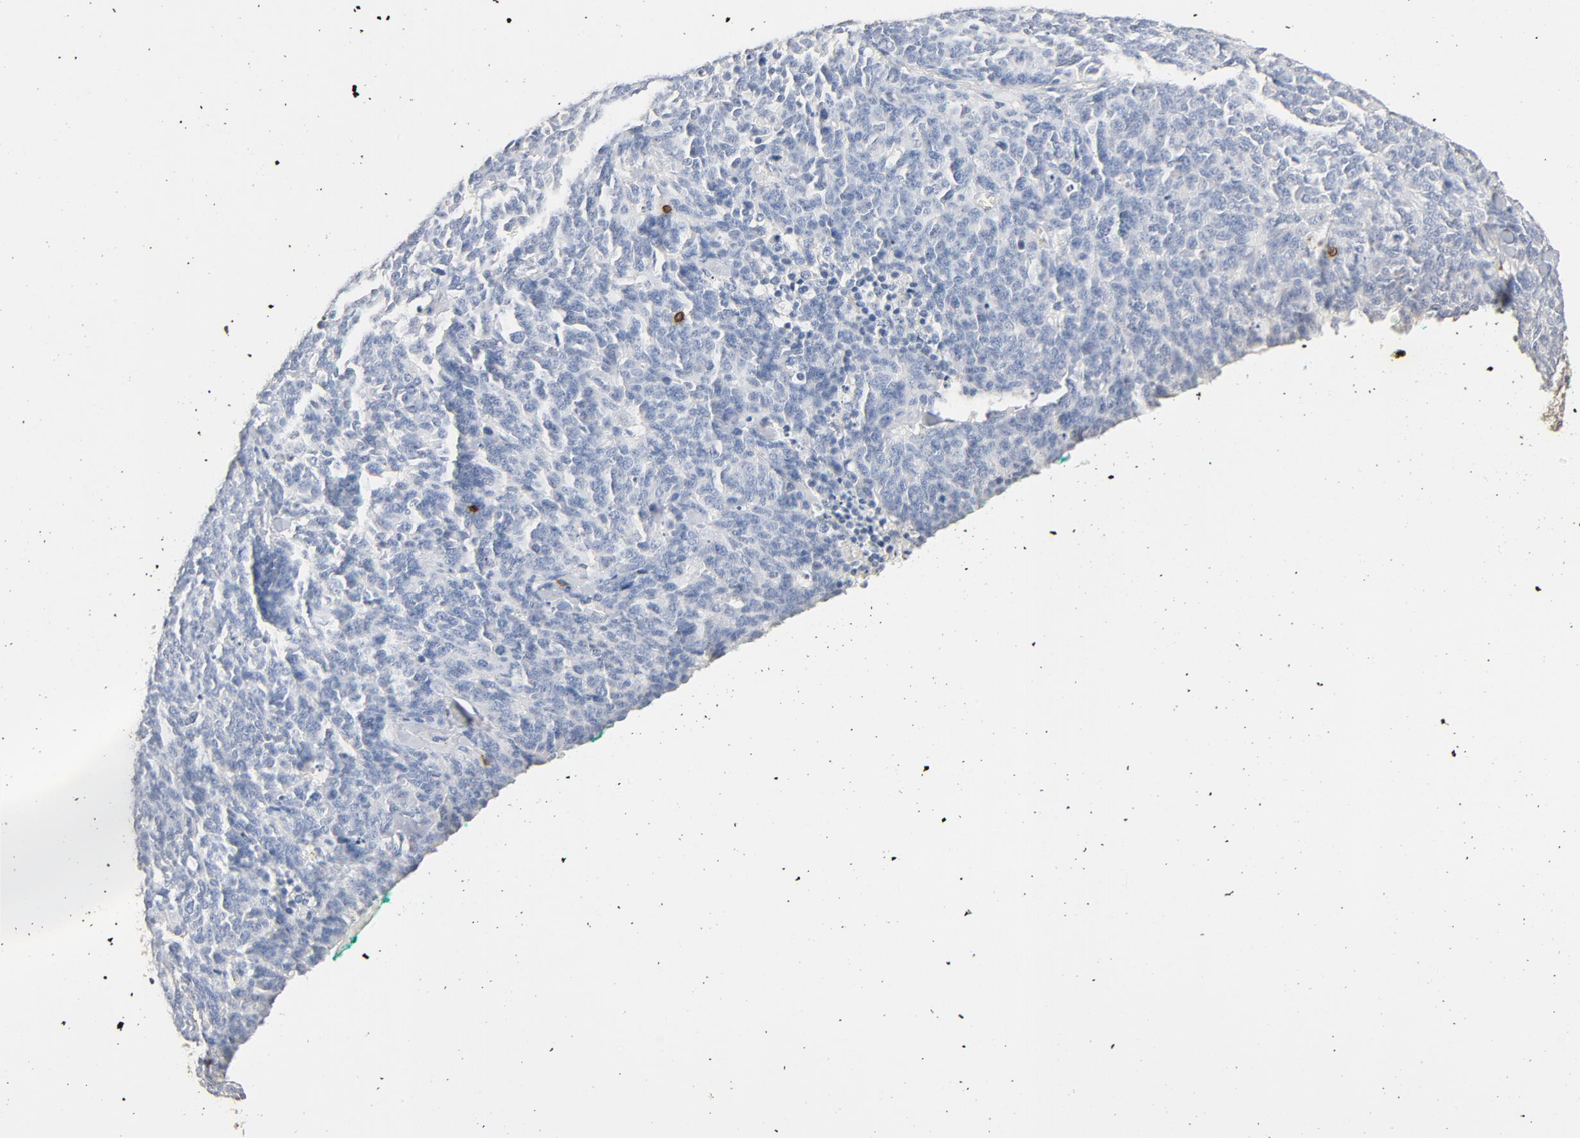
{"staining": {"intensity": "negative", "quantity": "none", "location": "none"}, "tissue": "lung cancer", "cell_type": "Tumor cells", "image_type": "cancer", "snomed": [{"axis": "morphology", "description": "Neoplasm, malignant, NOS"}, {"axis": "topography", "description": "Lung"}], "caption": "DAB (3,3'-diaminobenzidine) immunohistochemical staining of human lung cancer (malignant neoplasm) demonstrates no significant staining in tumor cells. (Stains: DAB IHC with hematoxylin counter stain, Microscopy: brightfield microscopy at high magnification).", "gene": "CD247", "patient": {"sex": "female", "age": 58}}